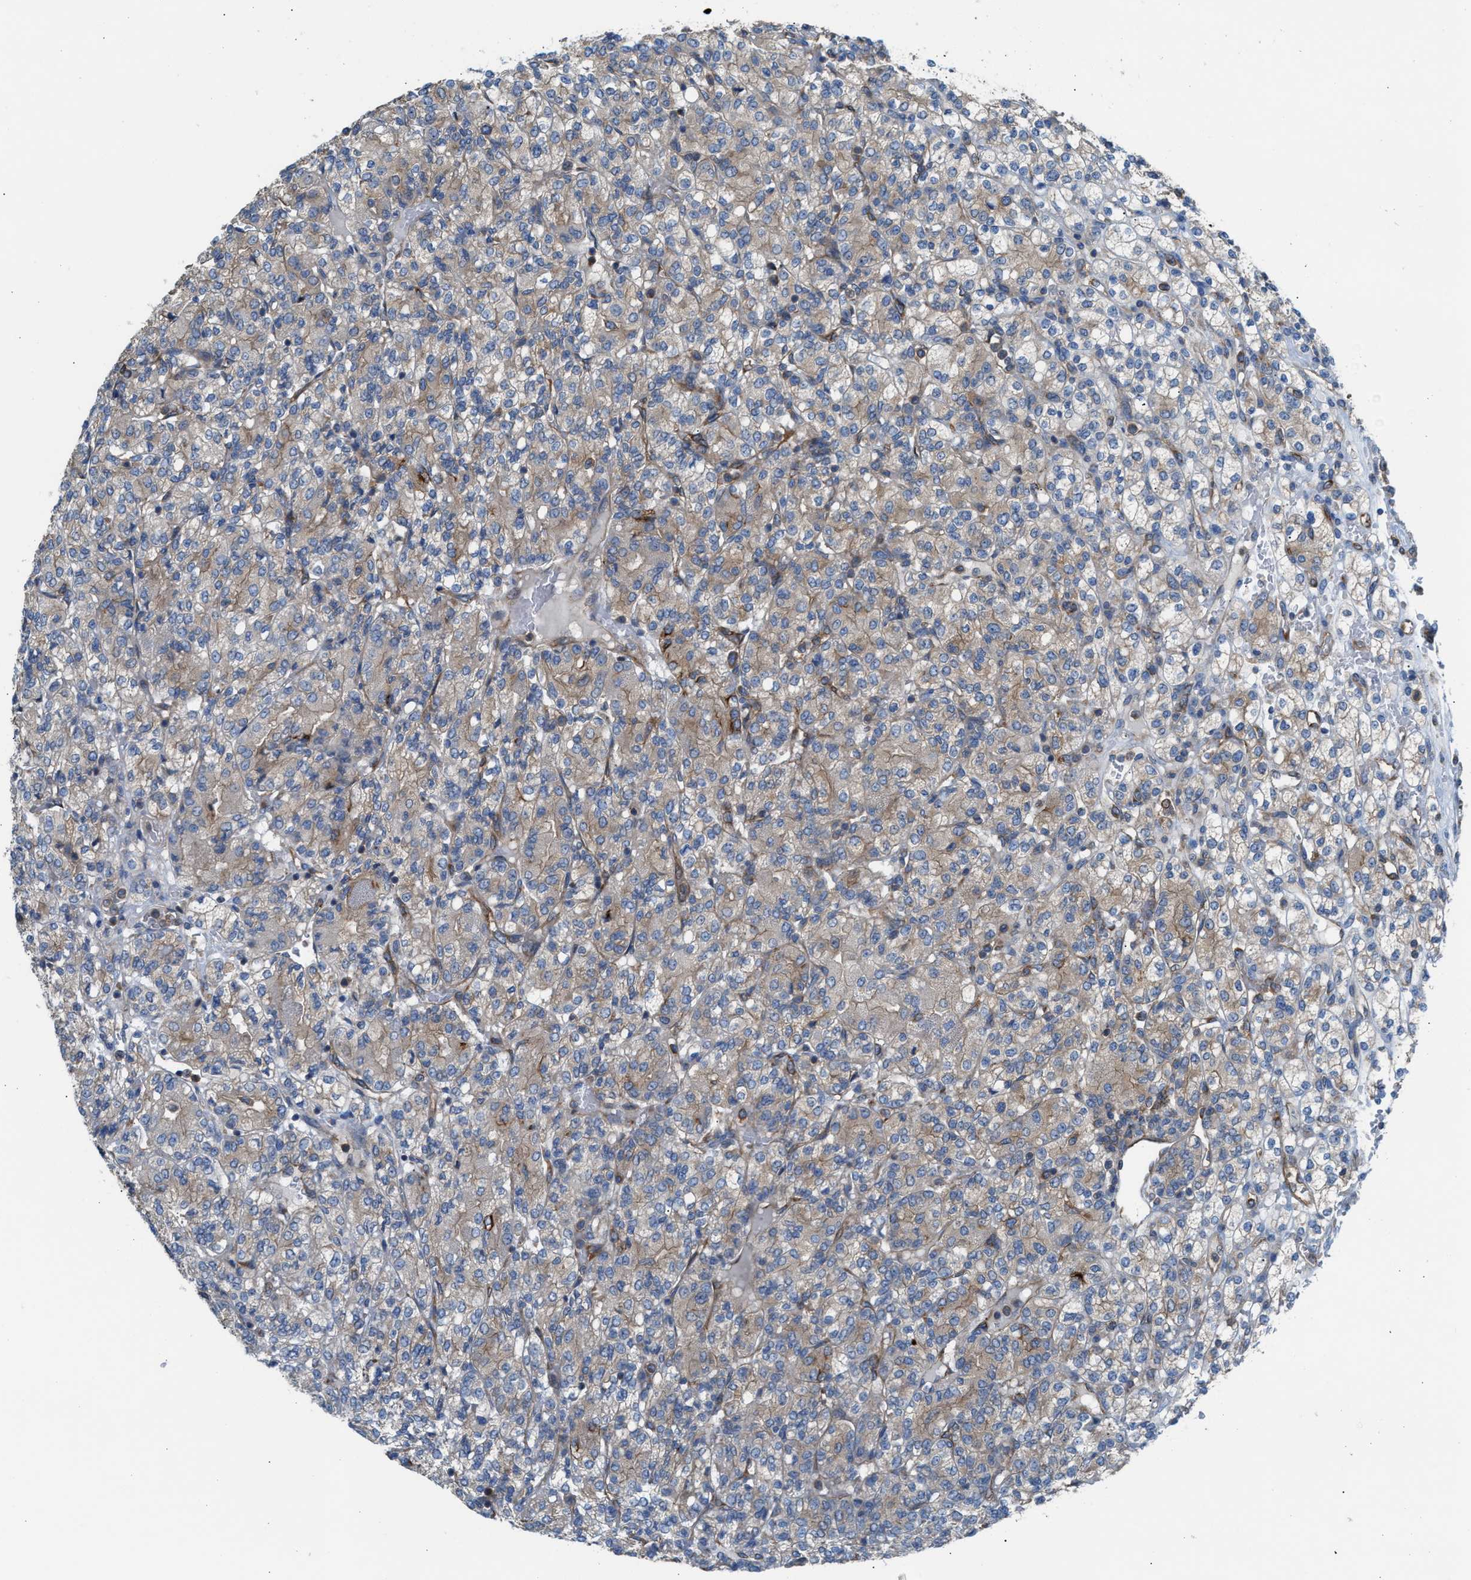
{"staining": {"intensity": "weak", "quantity": ">75%", "location": "cytoplasmic/membranous"}, "tissue": "renal cancer", "cell_type": "Tumor cells", "image_type": "cancer", "snomed": [{"axis": "morphology", "description": "Adenocarcinoma, NOS"}, {"axis": "topography", "description": "Kidney"}], "caption": "Adenocarcinoma (renal) was stained to show a protein in brown. There is low levels of weak cytoplasmic/membranous positivity in approximately >75% of tumor cells. (Stains: DAB (3,3'-diaminobenzidine) in brown, nuclei in blue, Microscopy: brightfield microscopy at high magnification).", "gene": "TBC1D15", "patient": {"sex": "male", "age": 77}}